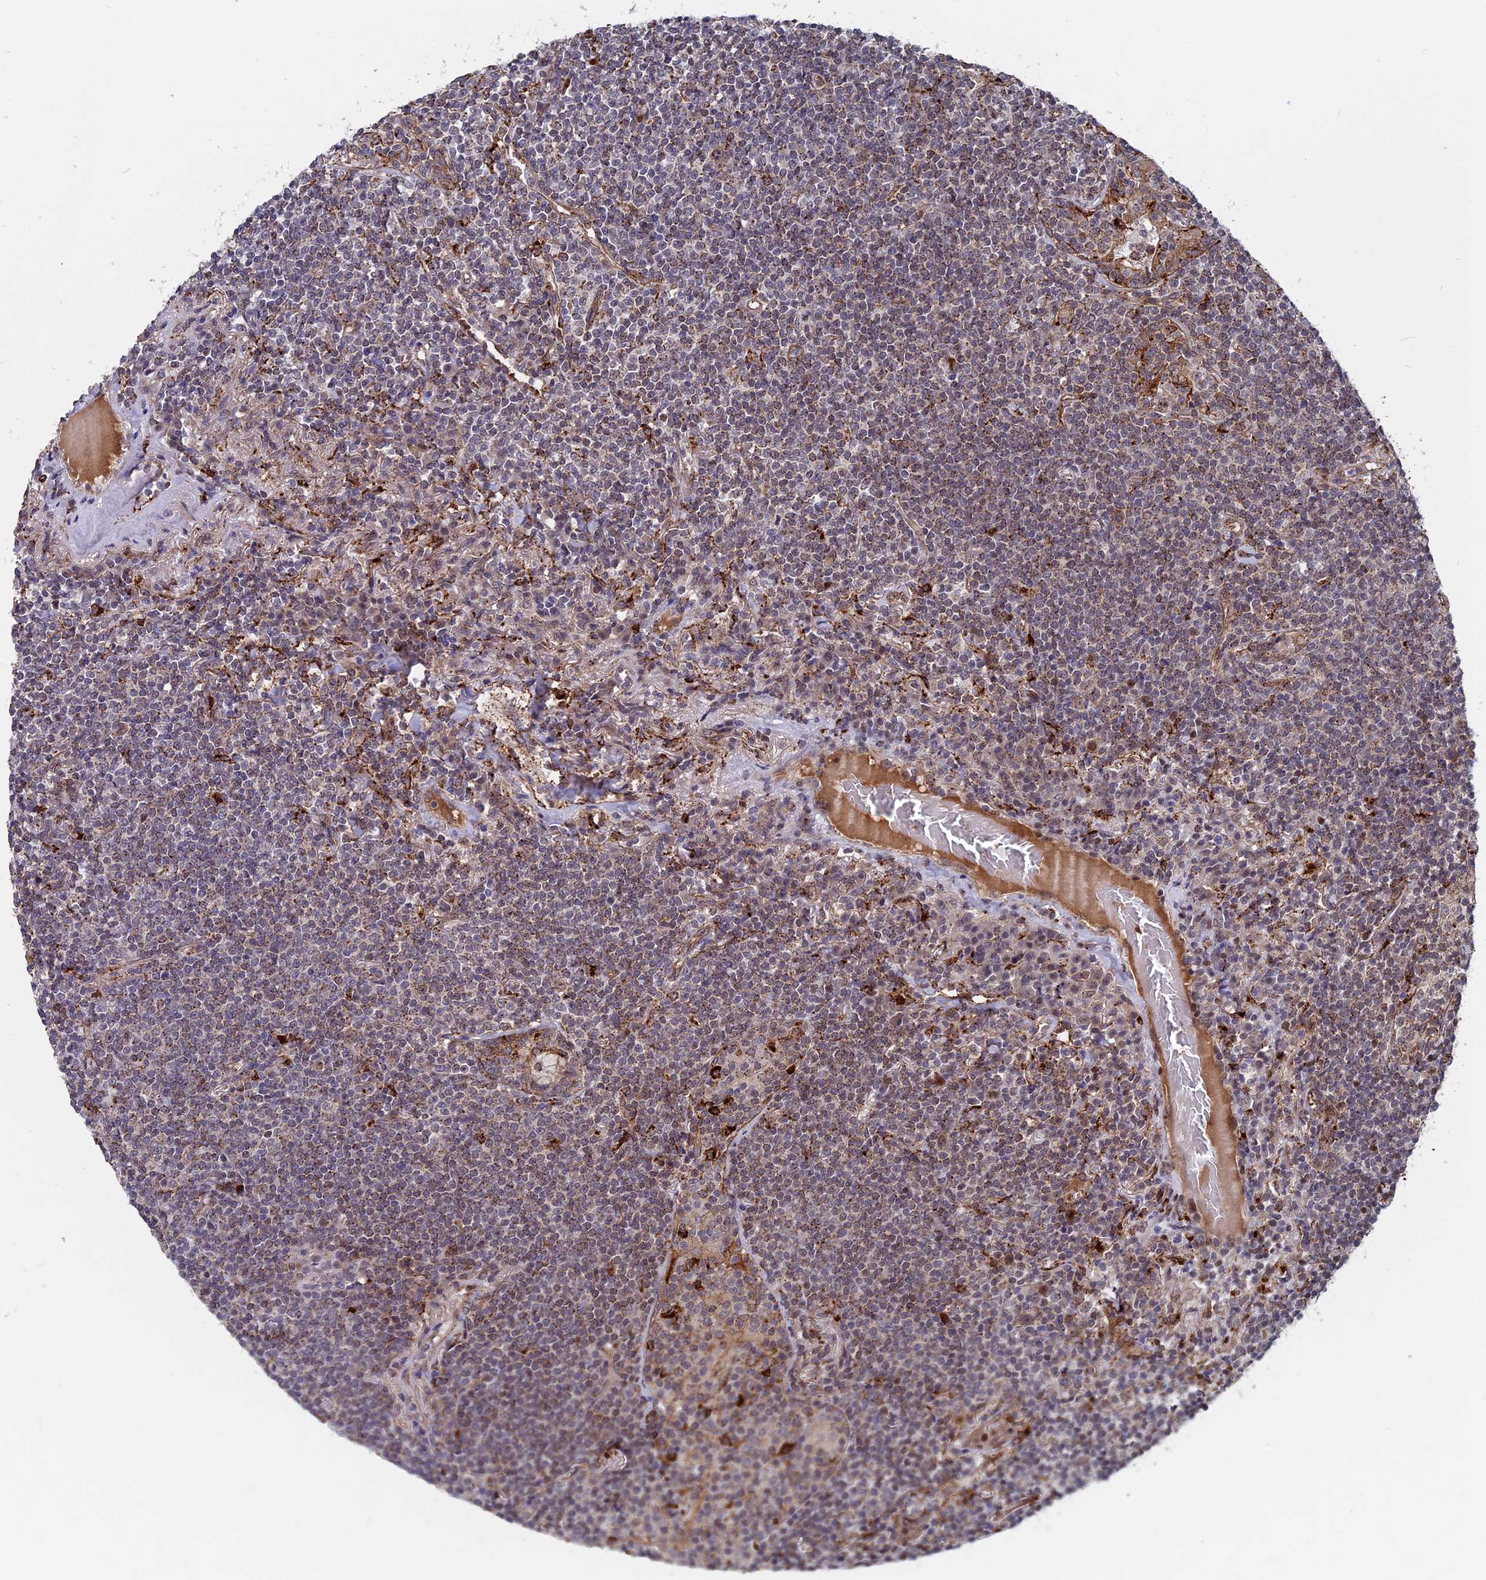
{"staining": {"intensity": "weak", "quantity": "<25%", "location": "nuclear"}, "tissue": "lymphoma", "cell_type": "Tumor cells", "image_type": "cancer", "snomed": [{"axis": "morphology", "description": "Malignant lymphoma, non-Hodgkin's type, Low grade"}, {"axis": "topography", "description": "Lung"}], "caption": "This is a image of IHC staining of malignant lymphoma, non-Hodgkin's type (low-grade), which shows no positivity in tumor cells. (DAB (3,3'-diaminobenzidine) IHC visualized using brightfield microscopy, high magnification).", "gene": "NOSIP", "patient": {"sex": "female", "age": 71}}